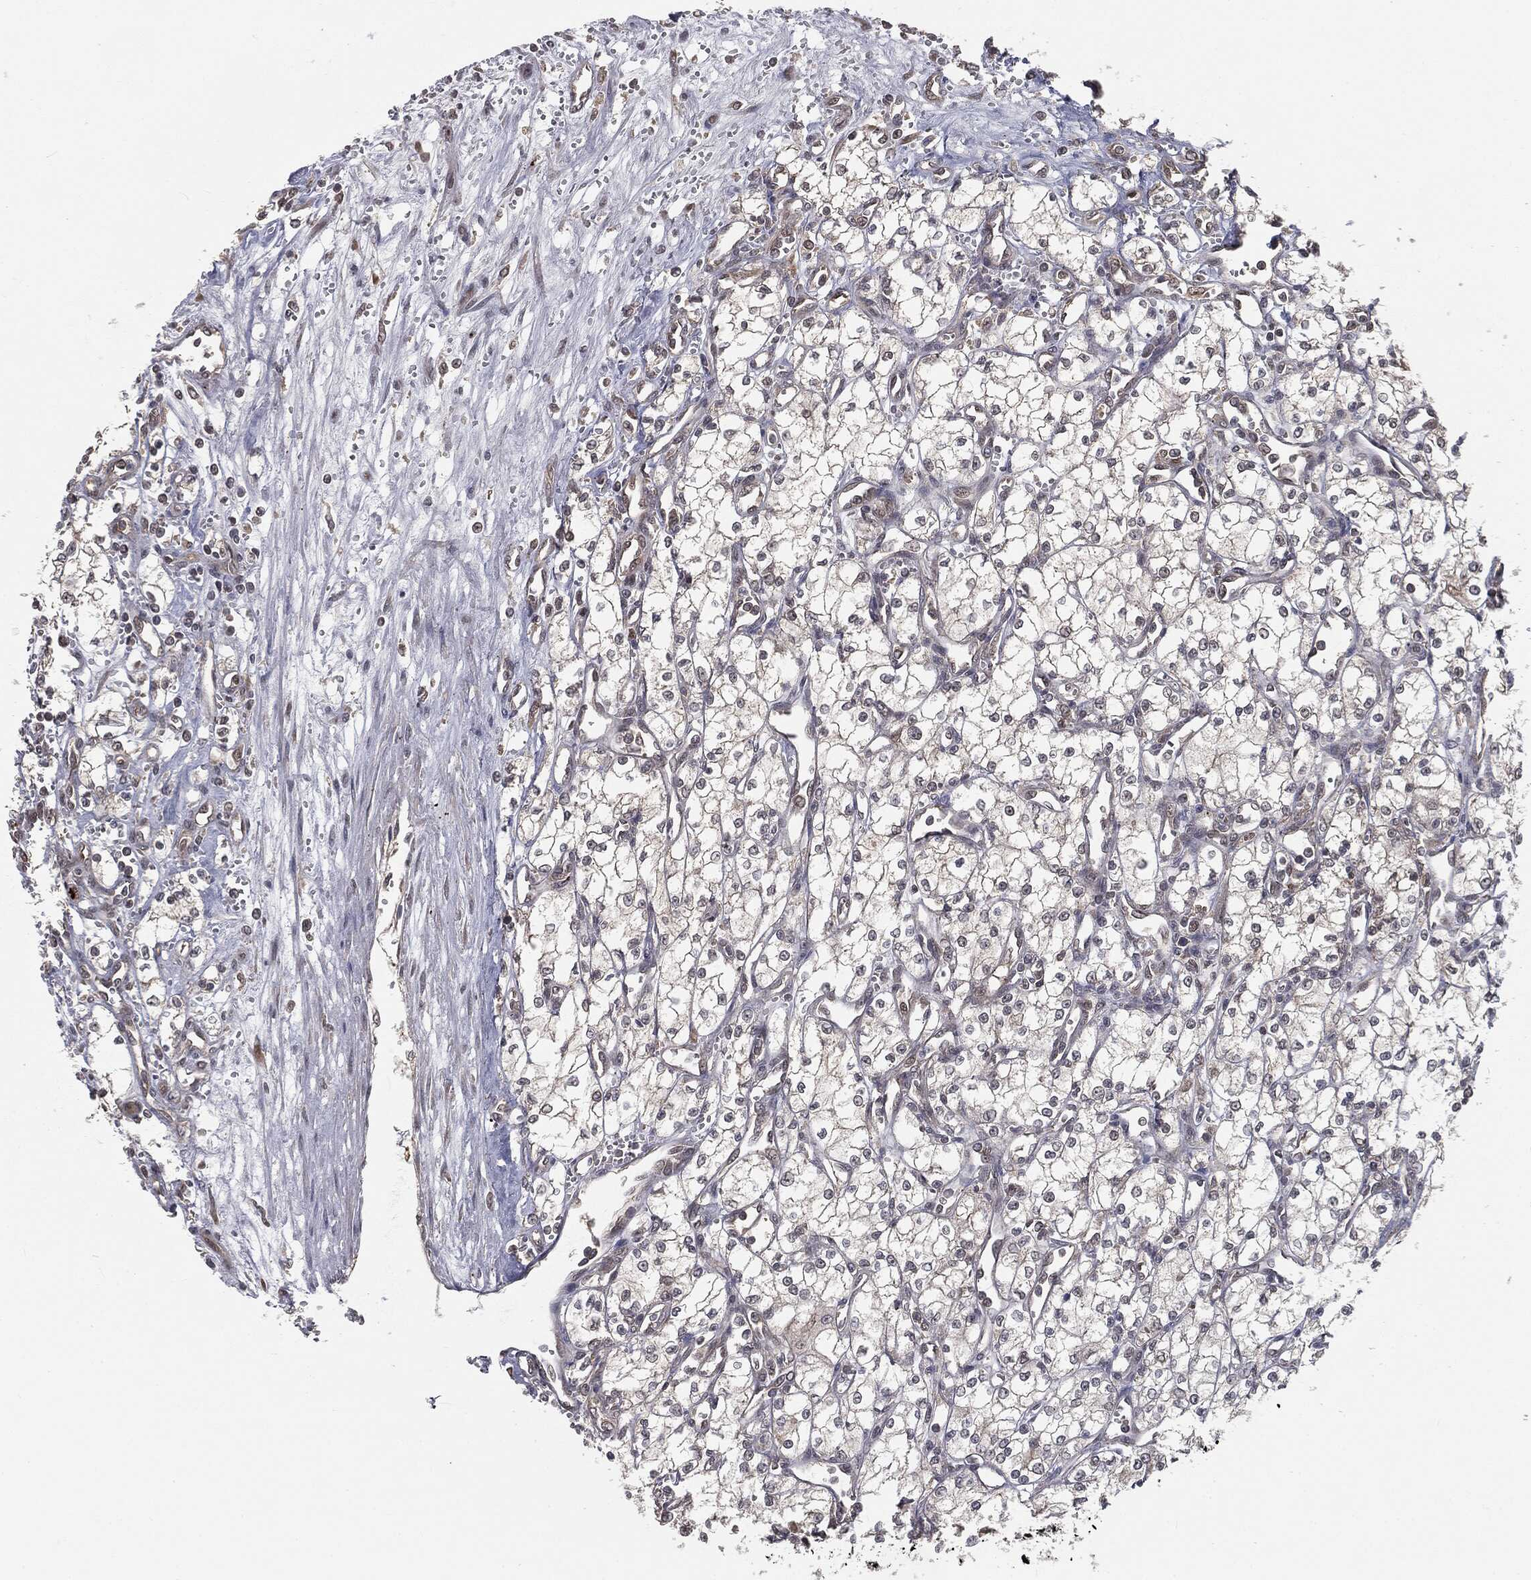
{"staining": {"intensity": "negative", "quantity": "none", "location": "none"}, "tissue": "renal cancer", "cell_type": "Tumor cells", "image_type": "cancer", "snomed": [{"axis": "morphology", "description": "Adenocarcinoma, NOS"}, {"axis": "topography", "description": "Kidney"}], "caption": "A histopathology image of renal cancer stained for a protein demonstrates no brown staining in tumor cells. (Immunohistochemistry (ihc), brightfield microscopy, high magnification).", "gene": "FBXO7", "patient": {"sex": "male", "age": 59}}